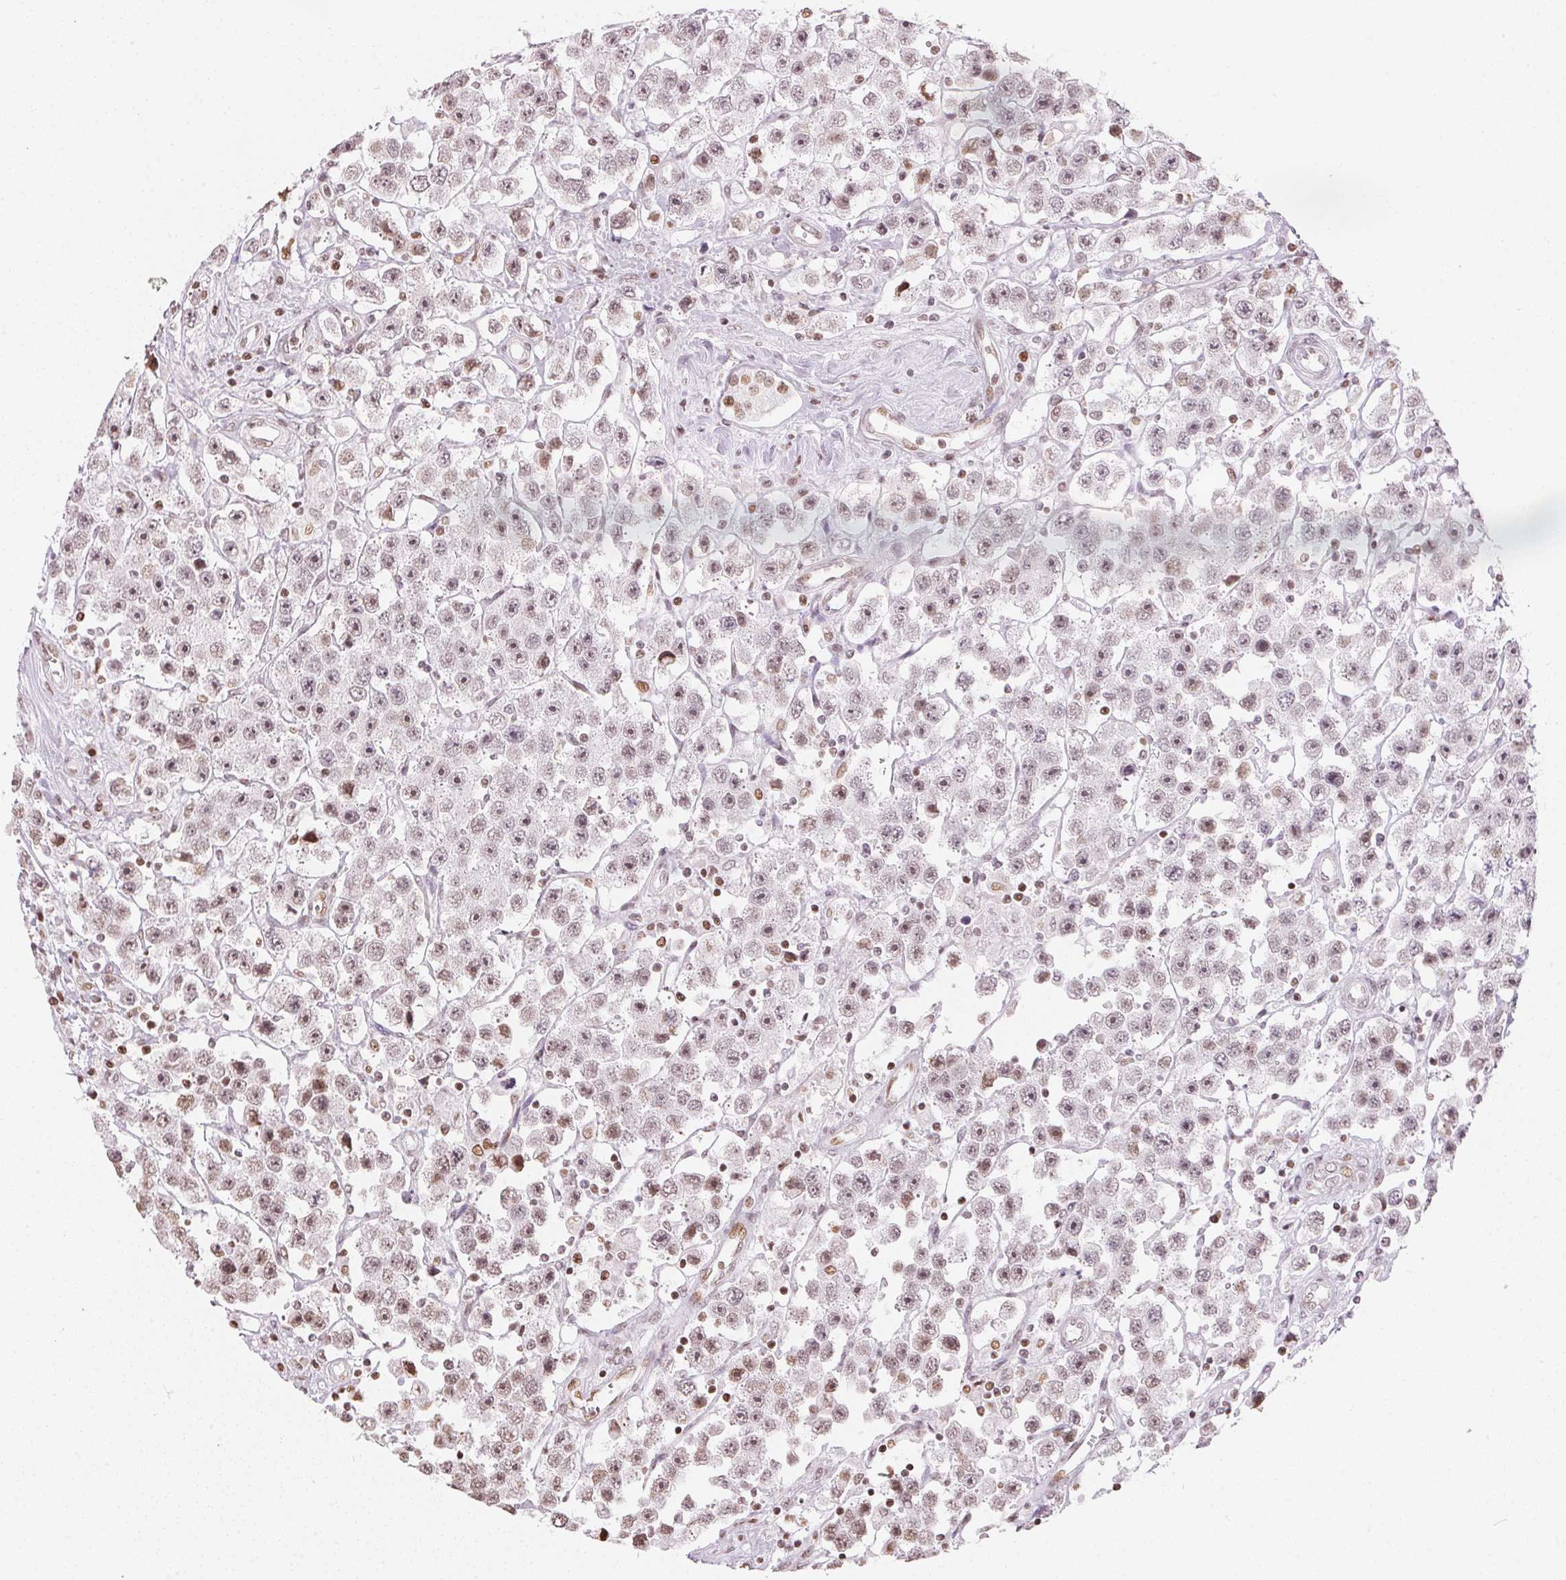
{"staining": {"intensity": "moderate", "quantity": ">75%", "location": "nuclear"}, "tissue": "testis cancer", "cell_type": "Tumor cells", "image_type": "cancer", "snomed": [{"axis": "morphology", "description": "Seminoma, NOS"}, {"axis": "topography", "description": "Testis"}], "caption": "Immunohistochemical staining of testis seminoma reveals moderate nuclear protein staining in about >75% of tumor cells. Nuclei are stained in blue.", "gene": "KAT6A", "patient": {"sex": "male", "age": 45}}